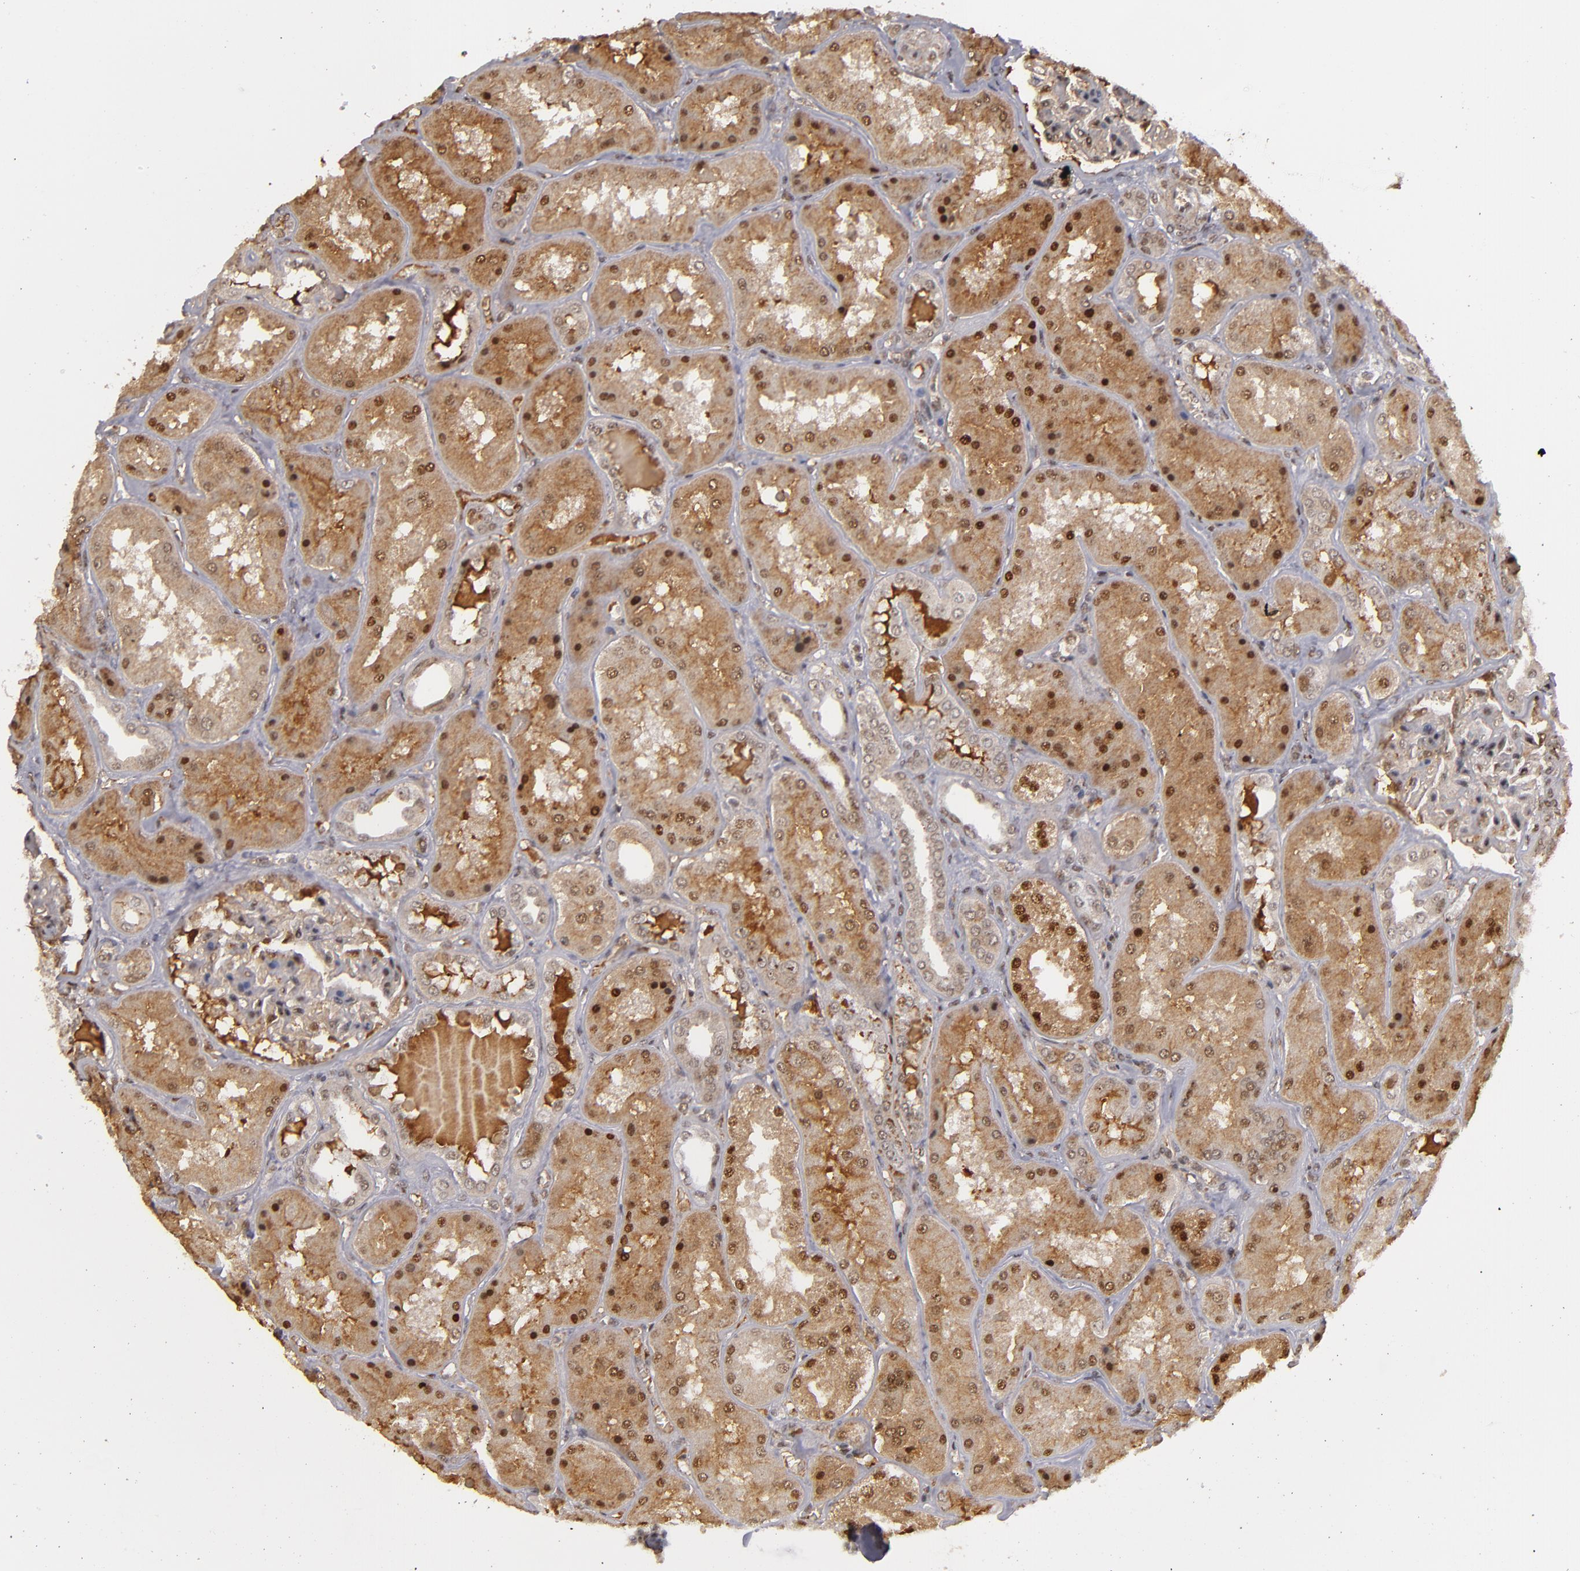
{"staining": {"intensity": "negative", "quantity": "none", "location": "none"}, "tissue": "kidney", "cell_type": "Cells in glomeruli", "image_type": "normal", "snomed": [{"axis": "morphology", "description": "Normal tissue, NOS"}, {"axis": "topography", "description": "Kidney"}], "caption": "IHC photomicrograph of benign kidney stained for a protein (brown), which displays no positivity in cells in glomeruli.", "gene": "ZNF234", "patient": {"sex": "female", "age": 56}}